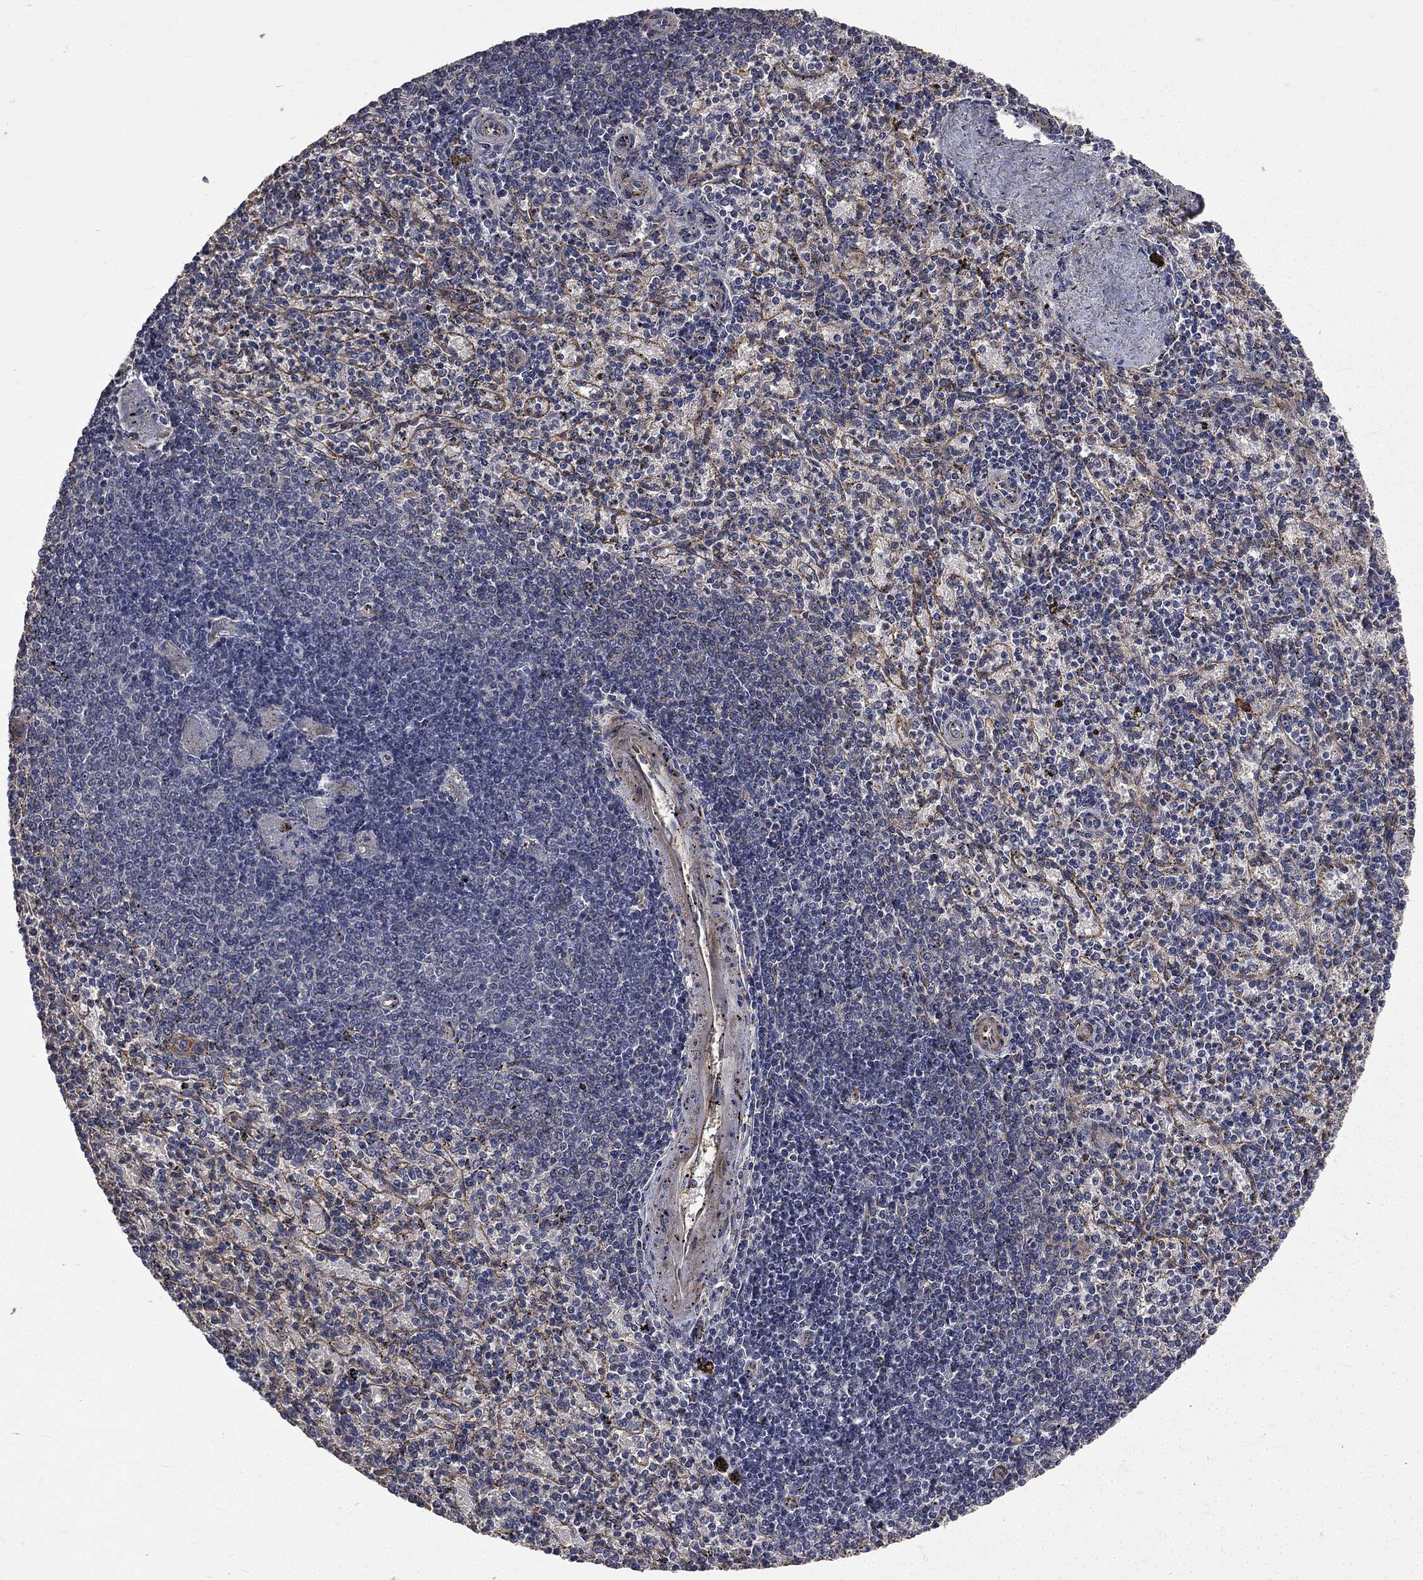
{"staining": {"intensity": "negative", "quantity": "none", "location": "none"}, "tissue": "spleen", "cell_type": "Cells in red pulp", "image_type": "normal", "snomed": [{"axis": "morphology", "description": "Normal tissue, NOS"}, {"axis": "topography", "description": "Spleen"}], "caption": "Immunohistochemical staining of unremarkable spleen exhibits no significant expression in cells in red pulp.", "gene": "PPFIBP1", "patient": {"sex": "female", "age": 37}}